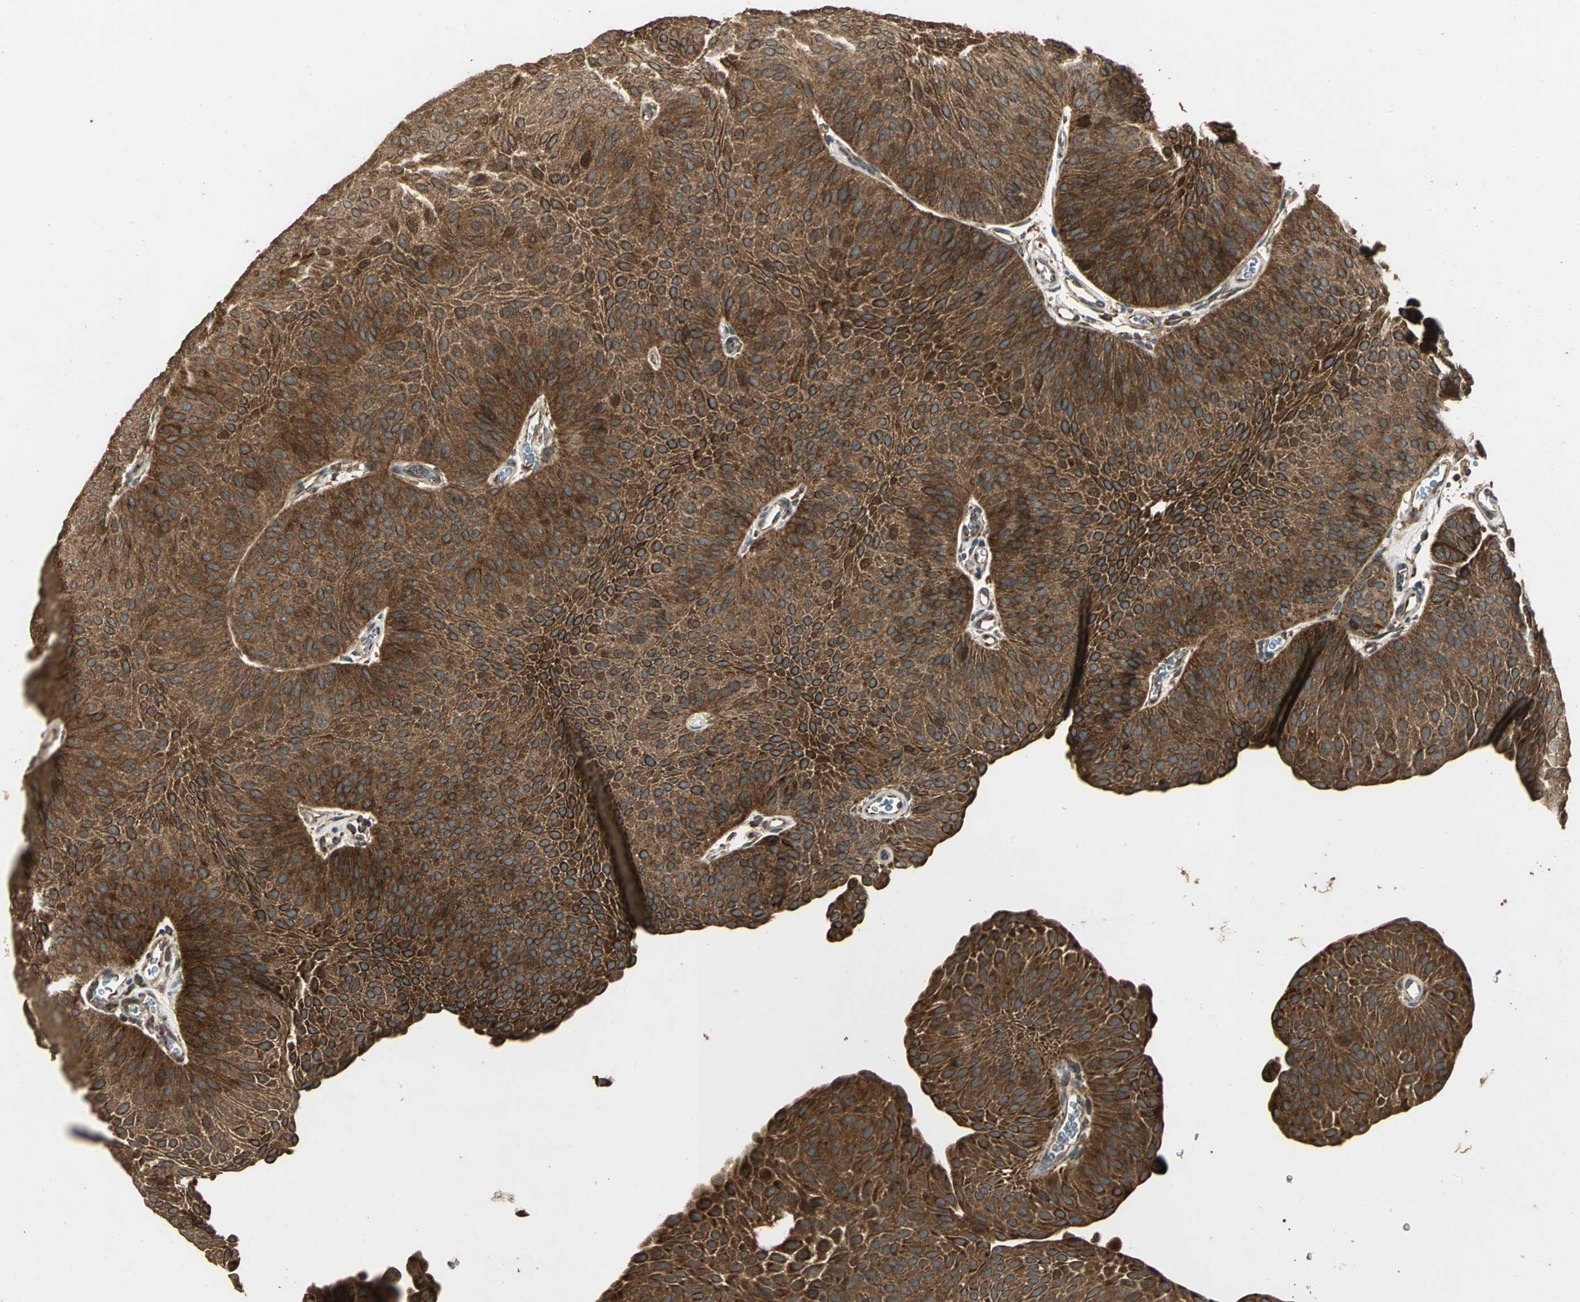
{"staining": {"intensity": "strong", "quantity": ">75%", "location": "cytoplasmic/membranous"}, "tissue": "urothelial cancer", "cell_type": "Tumor cells", "image_type": "cancer", "snomed": [{"axis": "morphology", "description": "Urothelial carcinoma, Low grade"}, {"axis": "topography", "description": "Urinary bladder"}], "caption": "This is an image of immunohistochemistry staining of urothelial carcinoma (low-grade), which shows strong staining in the cytoplasmic/membranous of tumor cells.", "gene": "KANK1", "patient": {"sex": "female", "age": 60}}